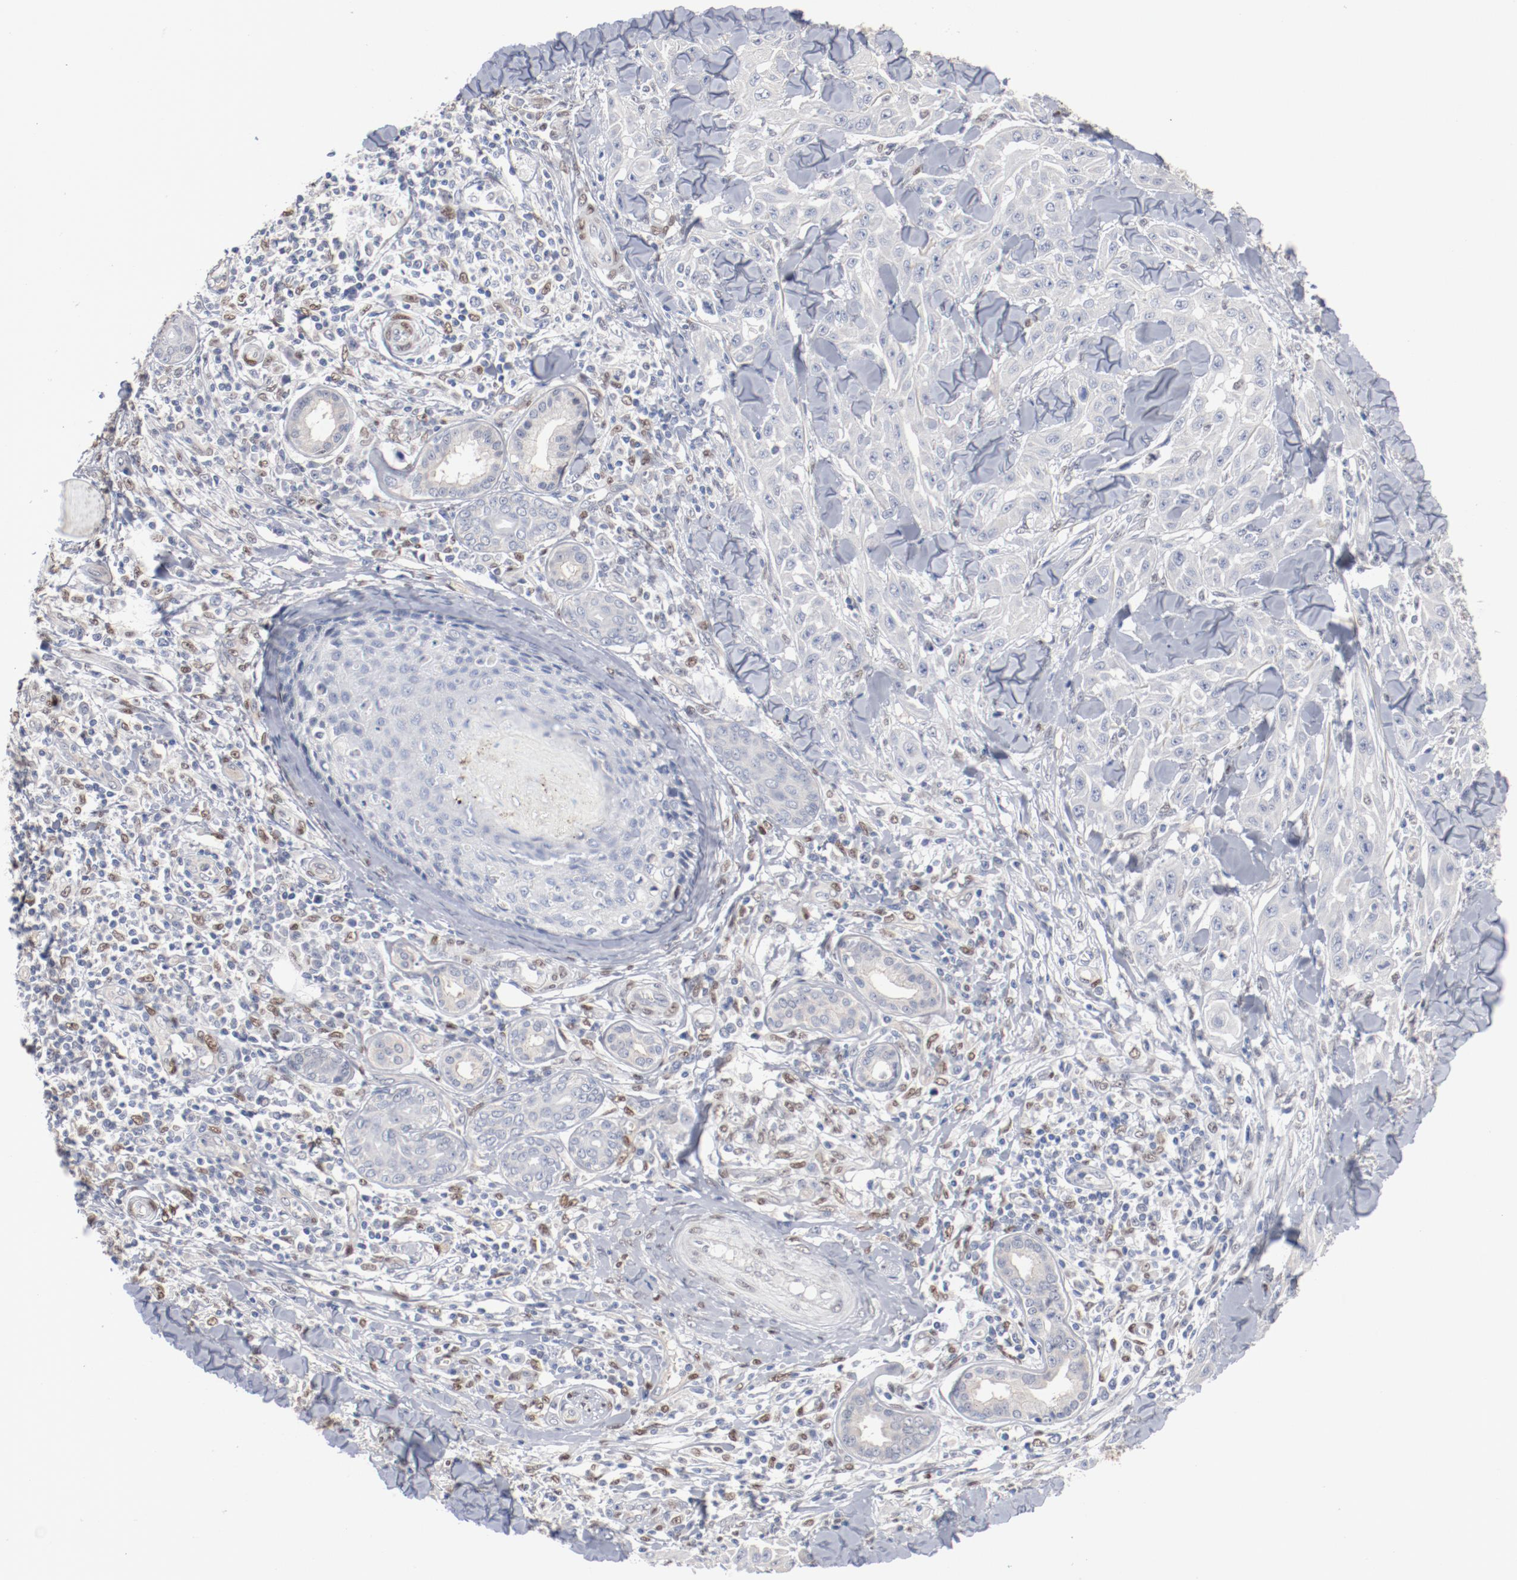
{"staining": {"intensity": "negative", "quantity": "none", "location": "none"}, "tissue": "skin cancer", "cell_type": "Tumor cells", "image_type": "cancer", "snomed": [{"axis": "morphology", "description": "Squamous cell carcinoma, NOS"}, {"axis": "topography", "description": "Skin"}], "caption": "Protein analysis of squamous cell carcinoma (skin) exhibits no significant expression in tumor cells.", "gene": "ZEB2", "patient": {"sex": "male", "age": 24}}